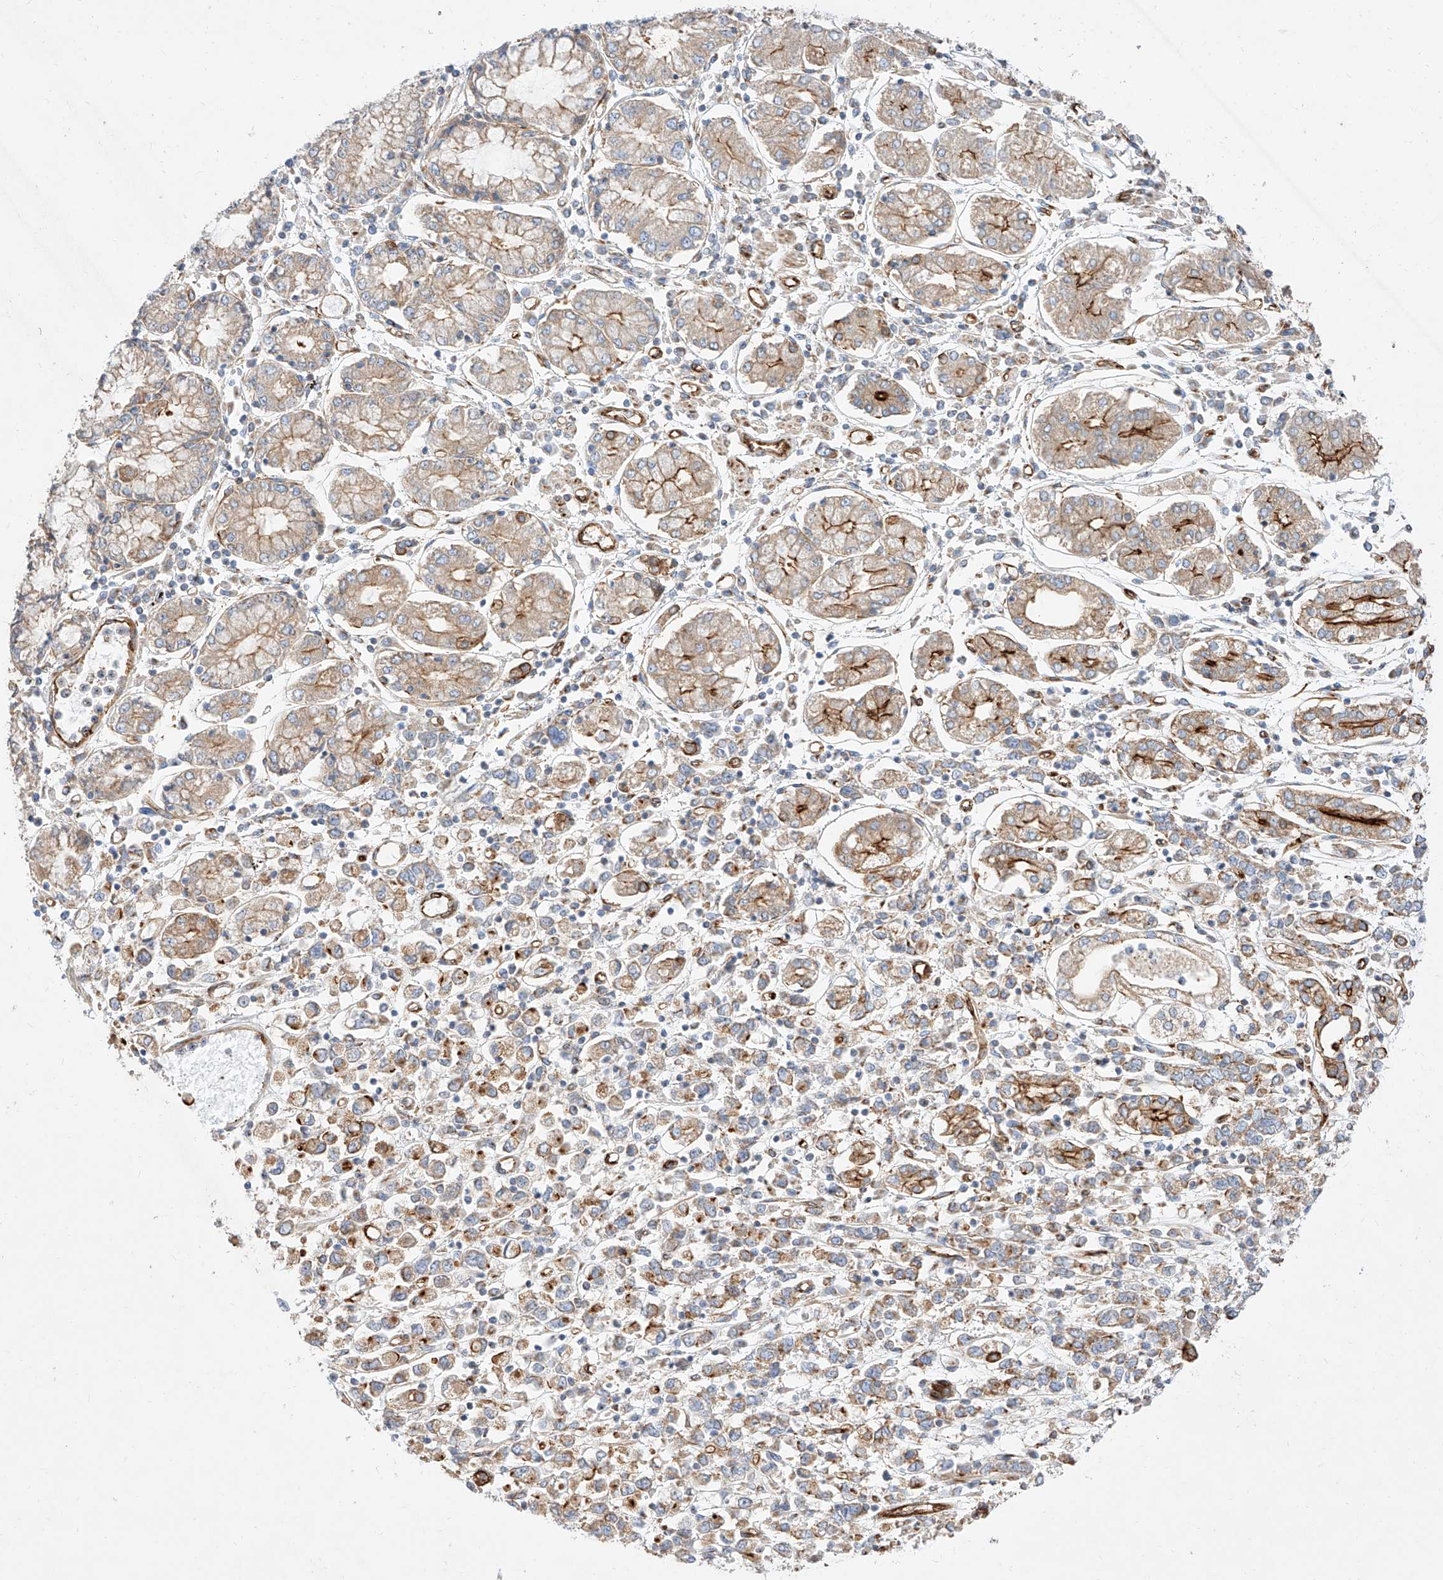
{"staining": {"intensity": "moderate", "quantity": ">75%", "location": "cytoplasmic/membranous"}, "tissue": "stomach cancer", "cell_type": "Tumor cells", "image_type": "cancer", "snomed": [{"axis": "morphology", "description": "Adenocarcinoma, NOS"}, {"axis": "topography", "description": "Stomach"}], "caption": "The photomicrograph exhibits immunohistochemical staining of stomach cancer (adenocarcinoma). There is moderate cytoplasmic/membranous positivity is seen in about >75% of tumor cells.", "gene": "CSGALNACT2", "patient": {"sex": "female", "age": 76}}